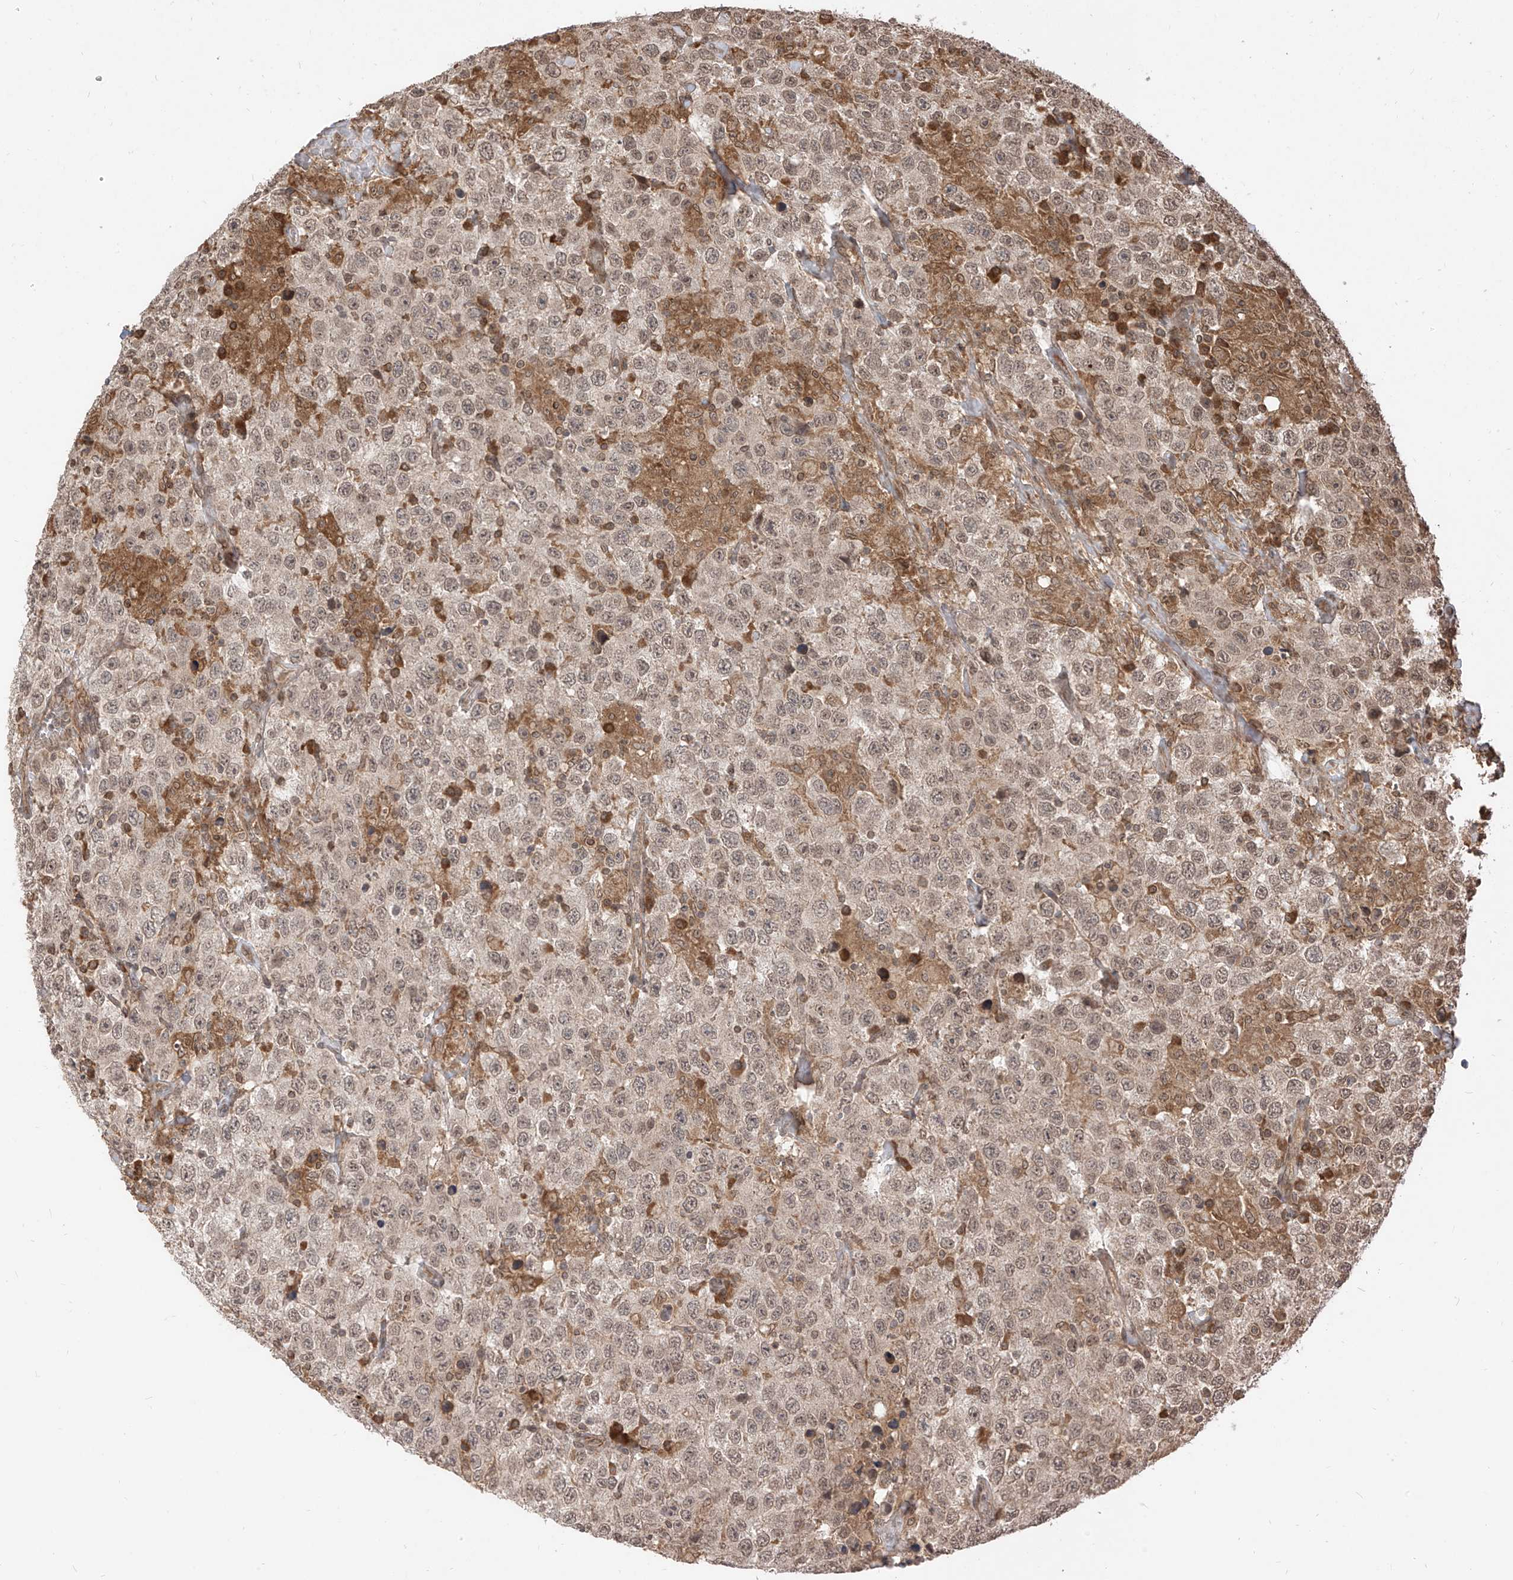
{"staining": {"intensity": "weak", "quantity": ">75%", "location": "nuclear"}, "tissue": "testis cancer", "cell_type": "Tumor cells", "image_type": "cancer", "snomed": [{"axis": "morphology", "description": "Seminoma, NOS"}, {"axis": "topography", "description": "Testis"}], "caption": "The histopathology image displays a brown stain indicating the presence of a protein in the nuclear of tumor cells in seminoma (testis). The staining was performed using DAB to visualize the protein expression in brown, while the nuclei were stained in blue with hematoxylin (Magnification: 20x).", "gene": "LCOR", "patient": {"sex": "male", "age": 41}}